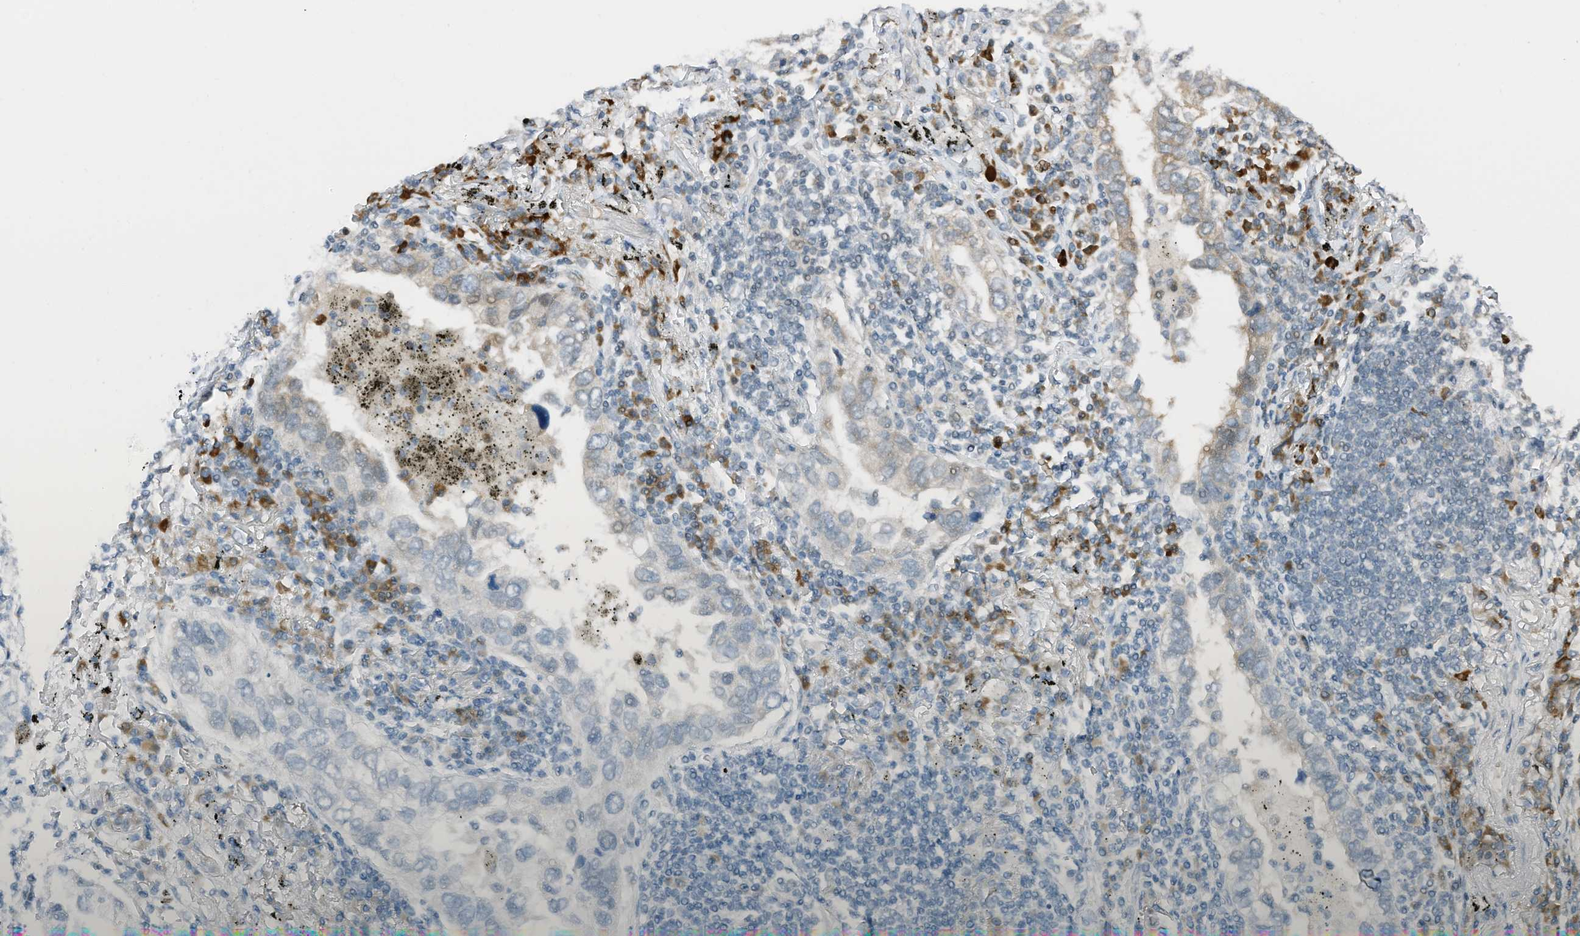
{"staining": {"intensity": "weak", "quantity": "<25%", "location": "cytoplasmic/membranous"}, "tissue": "lung cancer", "cell_type": "Tumor cells", "image_type": "cancer", "snomed": [{"axis": "morphology", "description": "Adenocarcinoma, NOS"}, {"axis": "topography", "description": "Lung"}], "caption": "This is a micrograph of immunohistochemistry staining of adenocarcinoma (lung), which shows no positivity in tumor cells. (DAB immunohistochemistry, high magnification).", "gene": "RMND1", "patient": {"sex": "male", "age": 65}}